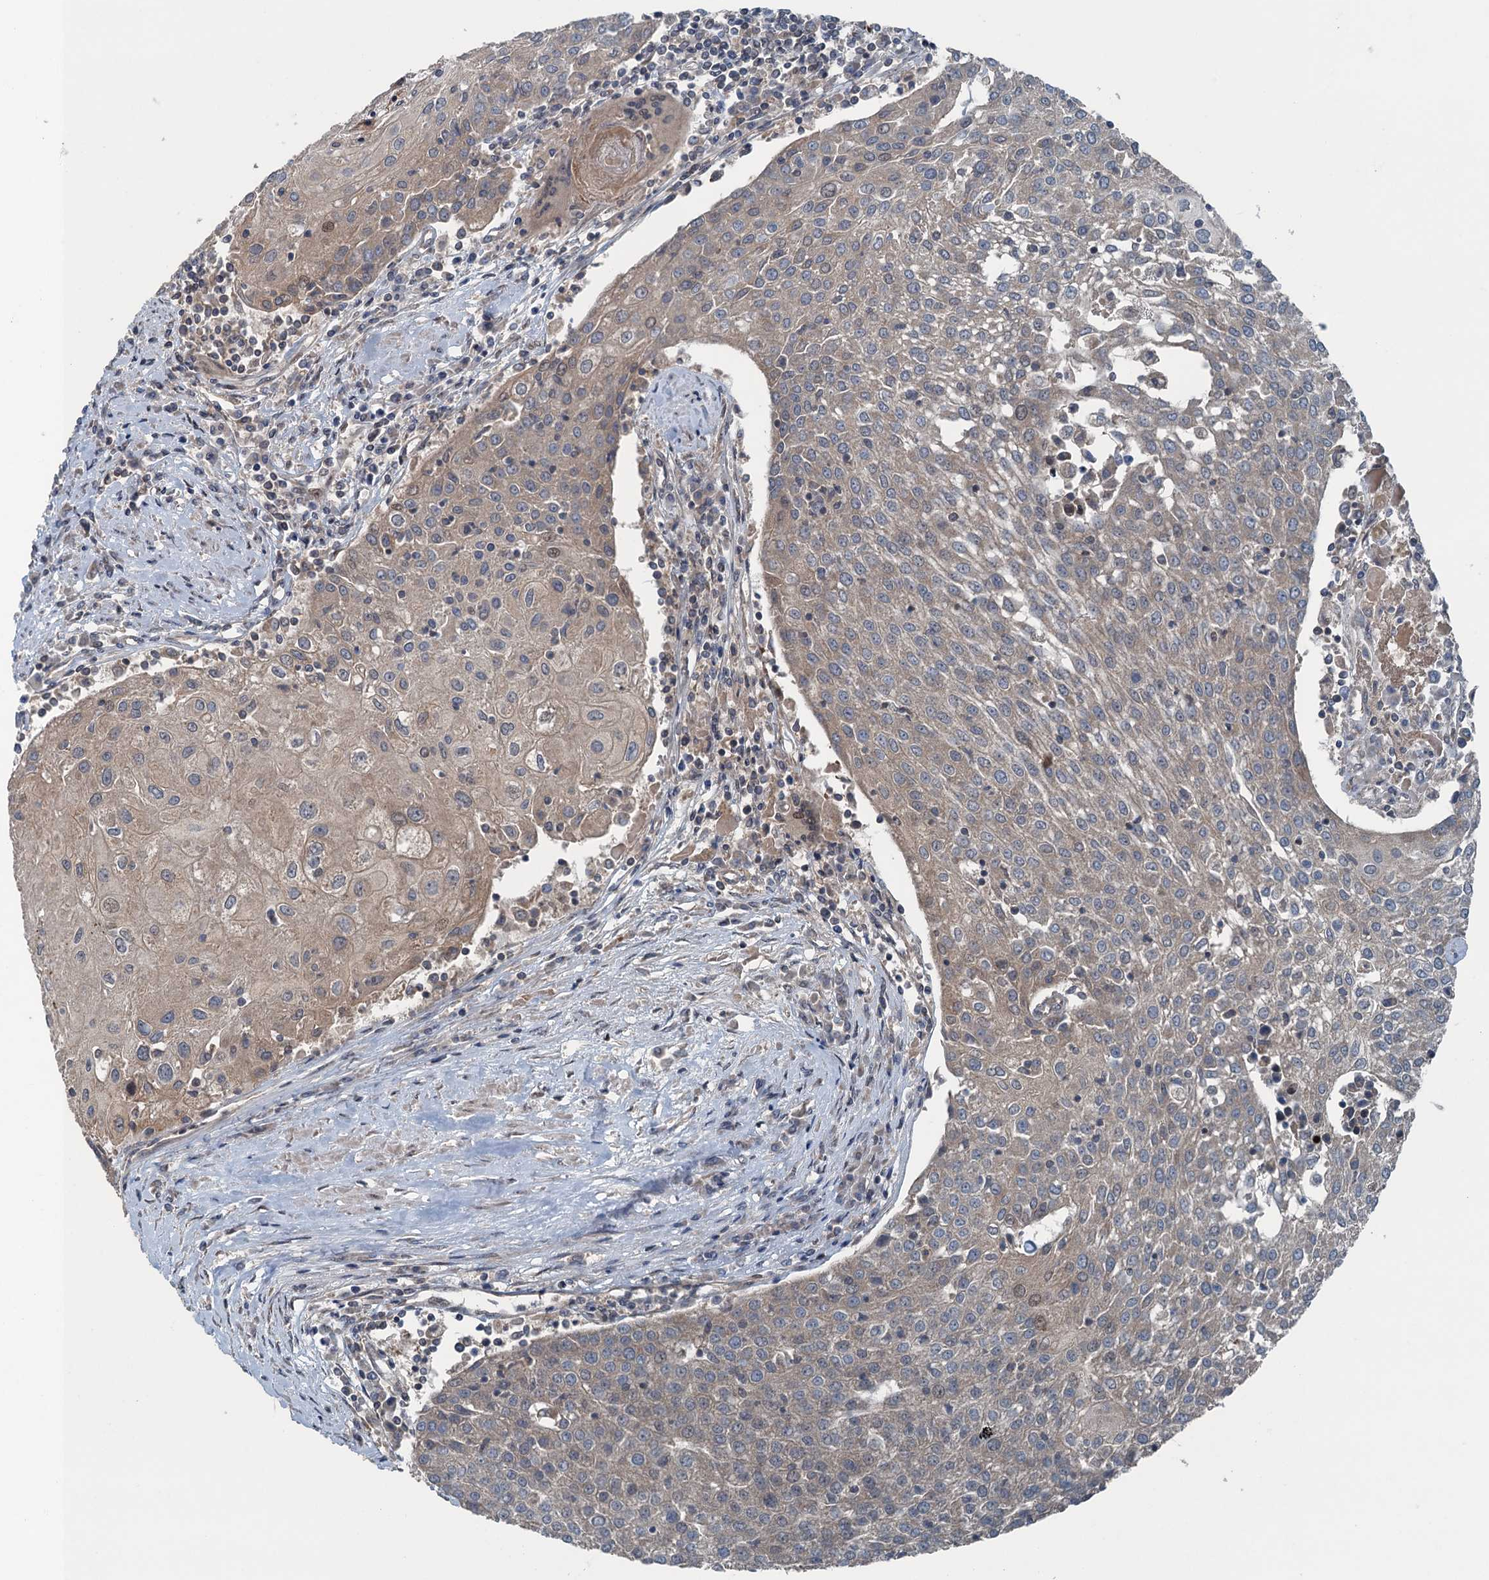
{"staining": {"intensity": "weak", "quantity": "<25%", "location": "cytoplasmic/membranous,nuclear"}, "tissue": "urothelial cancer", "cell_type": "Tumor cells", "image_type": "cancer", "snomed": [{"axis": "morphology", "description": "Urothelial carcinoma, High grade"}, {"axis": "topography", "description": "Urinary bladder"}], "caption": "An immunohistochemistry micrograph of high-grade urothelial carcinoma is shown. There is no staining in tumor cells of high-grade urothelial carcinoma.", "gene": "TRAPPC8", "patient": {"sex": "female", "age": 85}}